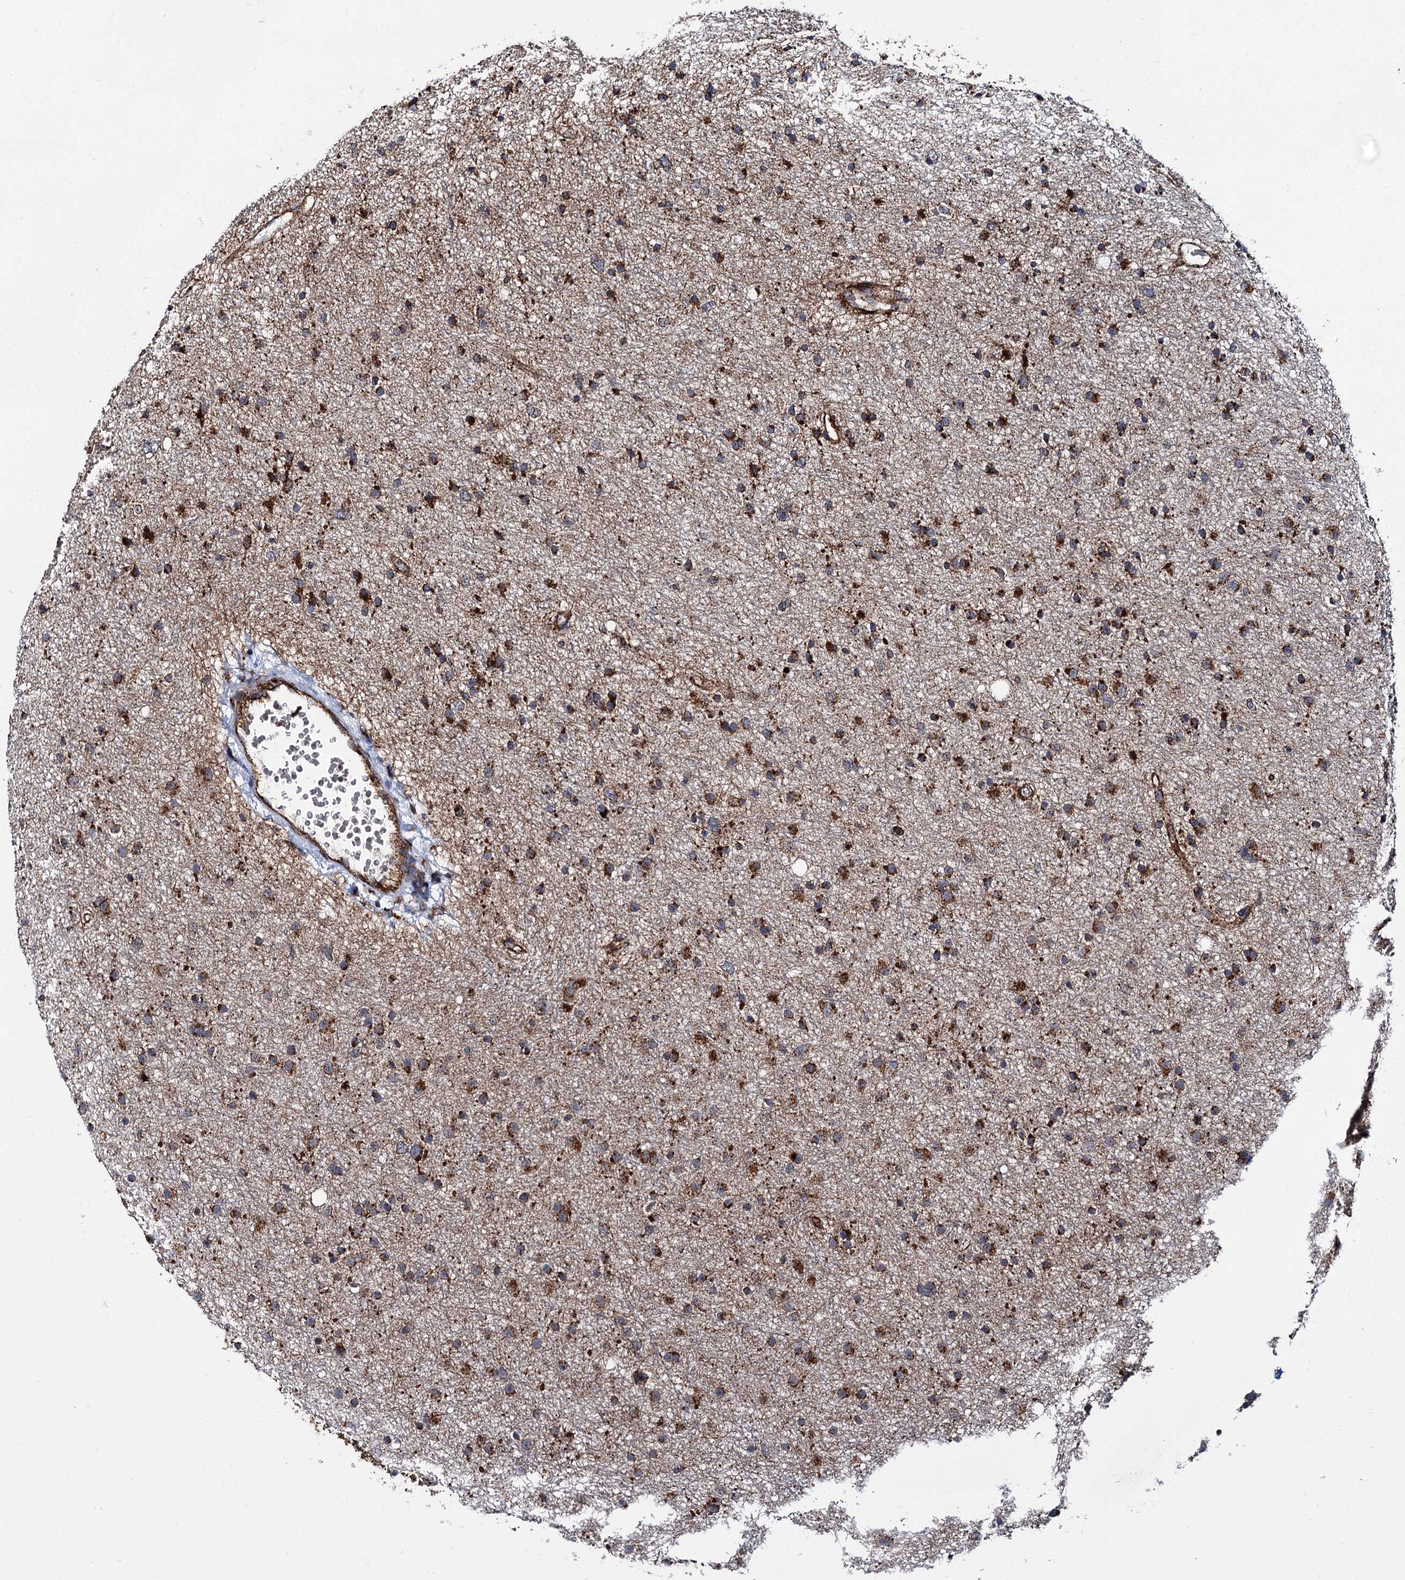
{"staining": {"intensity": "strong", "quantity": ">75%", "location": "cytoplasmic/membranous"}, "tissue": "glioma", "cell_type": "Tumor cells", "image_type": "cancer", "snomed": [{"axis": "morphology", "description": "Glioma, malignant, Low grade"}, {"axis": "topography", "description": "Cerebral cortex"}], "caption": "This is an image of immunohistochemistry (IHC) staining of glioma, which shows strong positivity in the cytoplasmic/membranous of tumor cells.", "gene": "GBA1", "patient": {"sex": "female", "age": 39}}